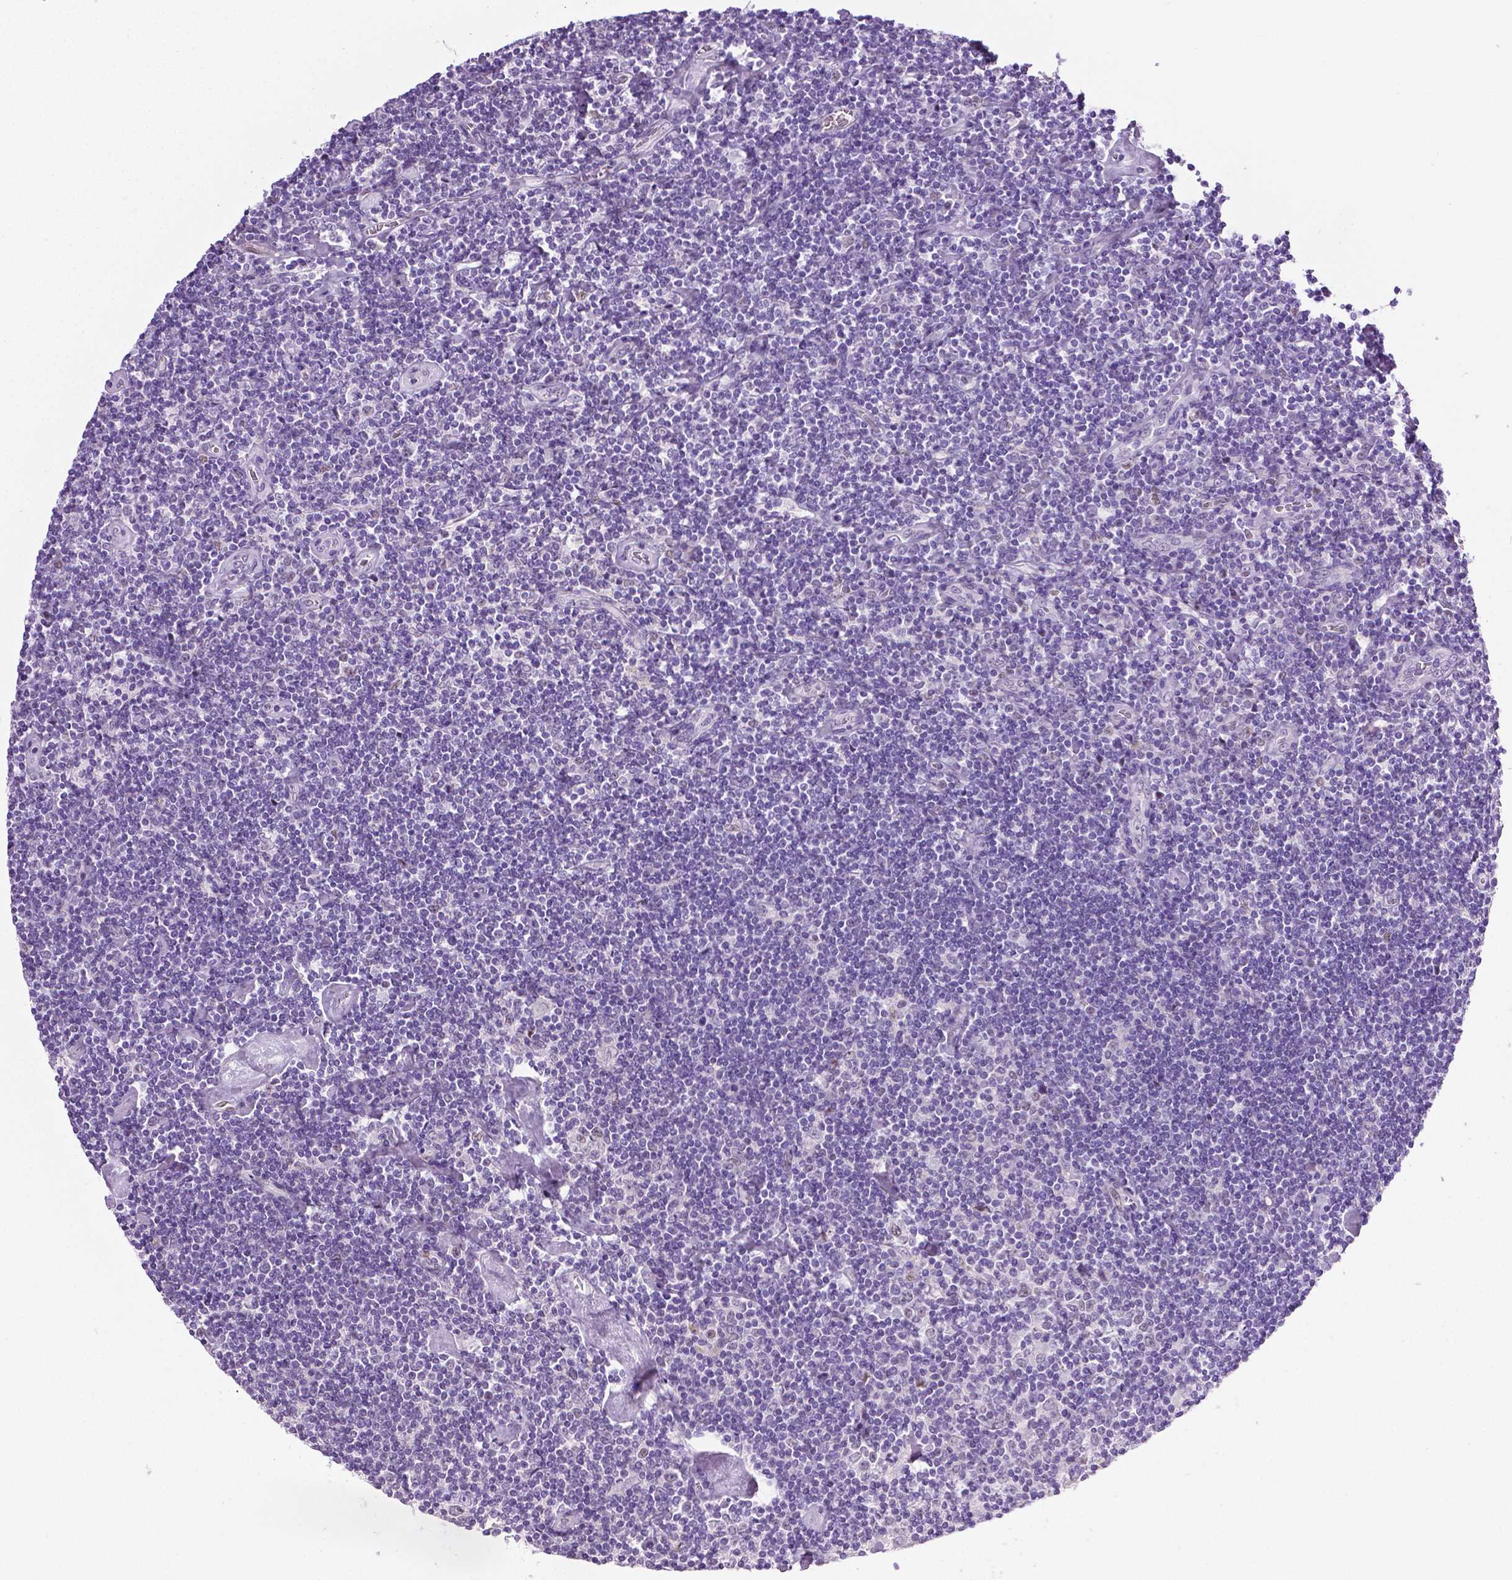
{"staining": {"intensity": "negative", "quantity": "none", "location": "none"}, "tissue": "lymphoma", "cell_type": "Tumor cells", "image_type": "cancer", "snomed": [{"axis": "morphology", "description": "Hodgkin's disease, NOS"}, {"axis": "topography", "description": "Lymph node"}], "caption": "Human Hodgkin's disease stained for a protein using immunohistochemistry (IHC) demonstrates no expression in tumor cells.", "gene": "PTGER3", "patient": {"sex": "male", "age": 40}}